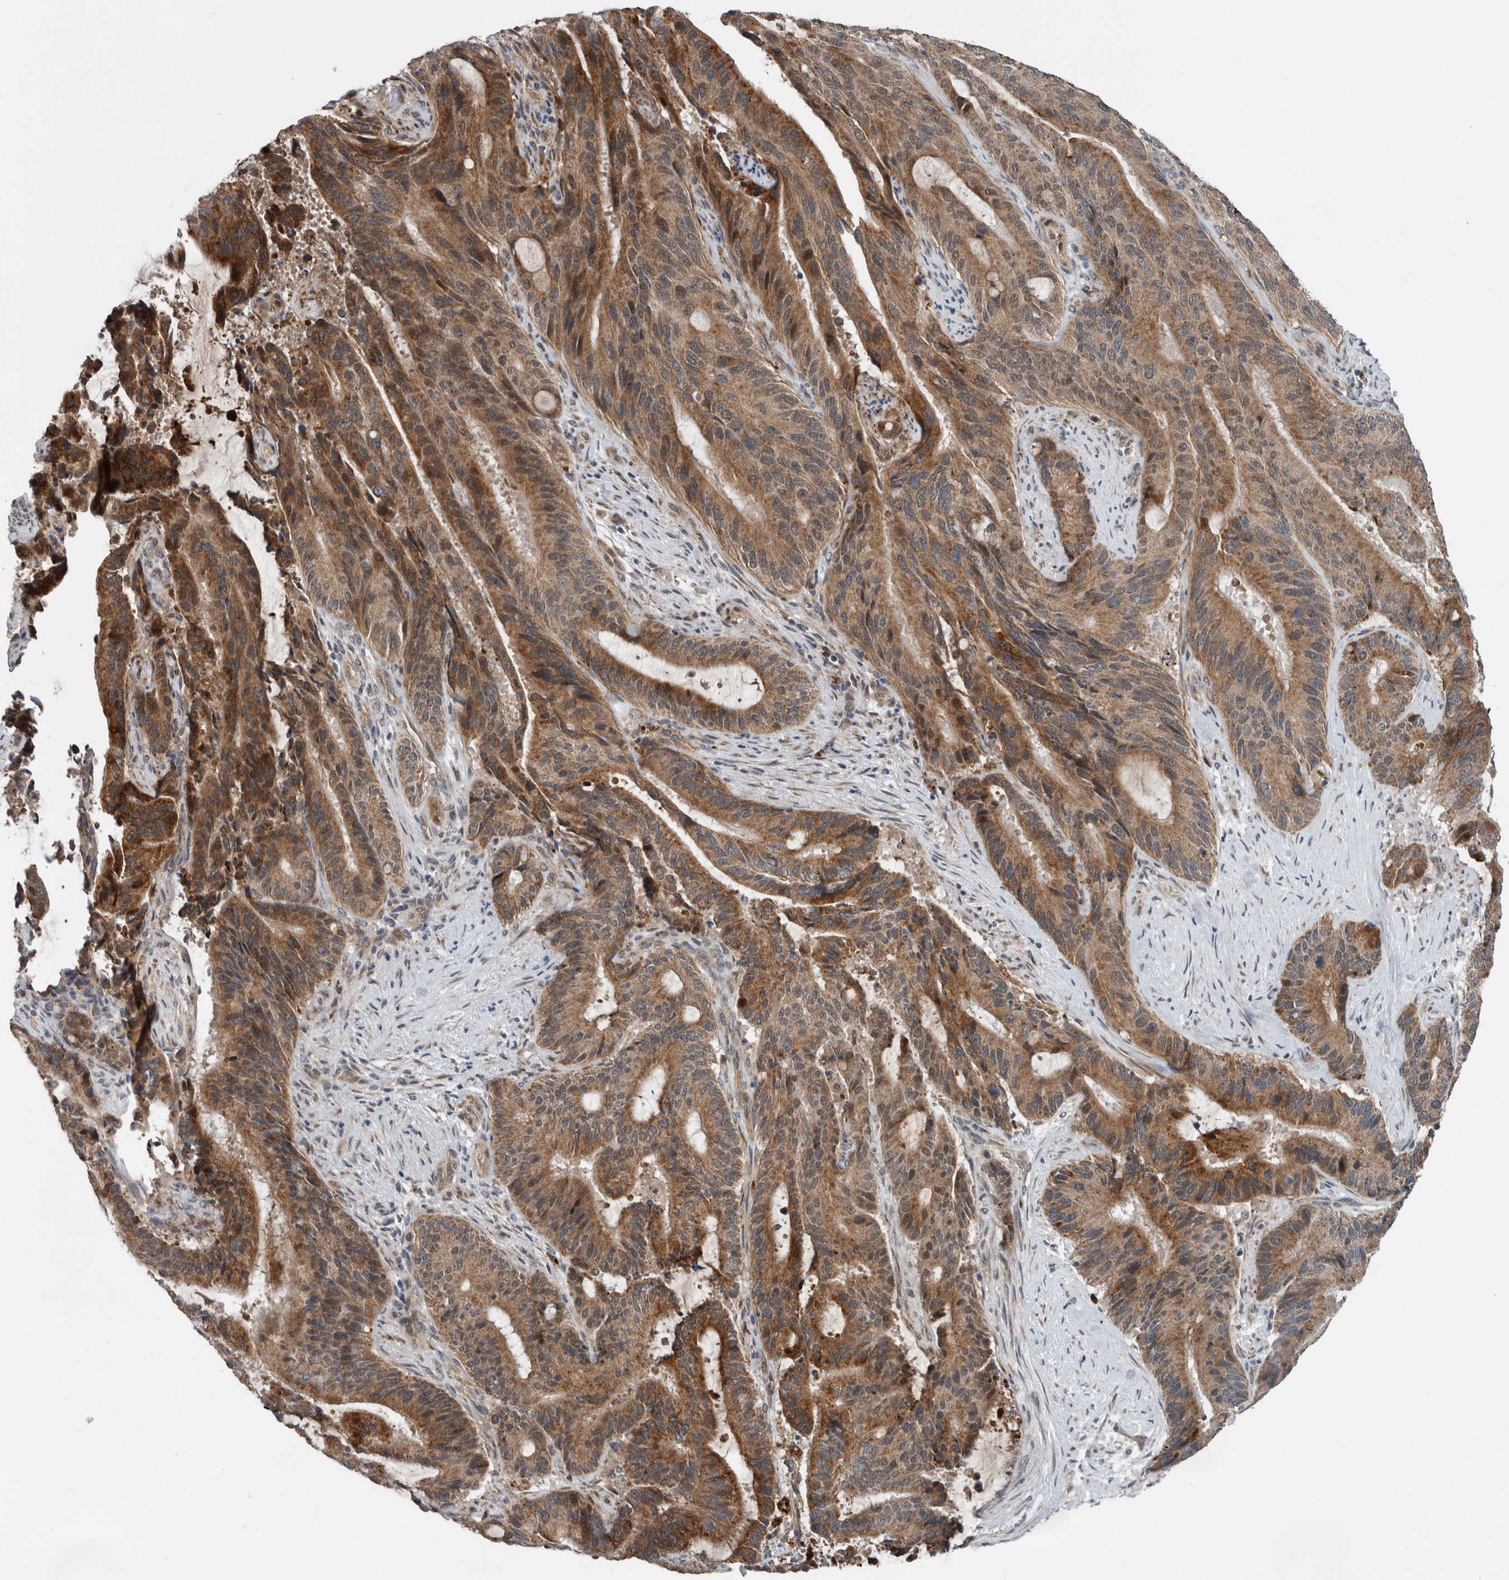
{"staining": {"intensity": "strong", "quantity": ">75%", "location": "cytoplasmic/membranous"}, "tissue": "liver cancer", "cell_type": "Tumor cells", "image_type": "cancer", "snomed": [{"axis": "morphology", "description": "Normal tissue, NOS"}, {"axis": "morphology", "description": "Cholangiocarcinoma"}, {"axis": "topography", "description": "Liver"}, {"axis": "topography", "description": "Peripheral nerve tissue"}], "caption": "DAB (3,3'-diaminobenzidine) immunohistochemical staining of human liver cholangiocarcinoma shows strong cytoplasmic/membranous protein positivity in approximately >75% of tumor cells. The protein of interest is stained brown, and the nuclei are stained in blue (DAB IHC with brightfield microscopy, high magnification).", "gene": "GBA2", "patient": {"sex": "female", "age": 73}}